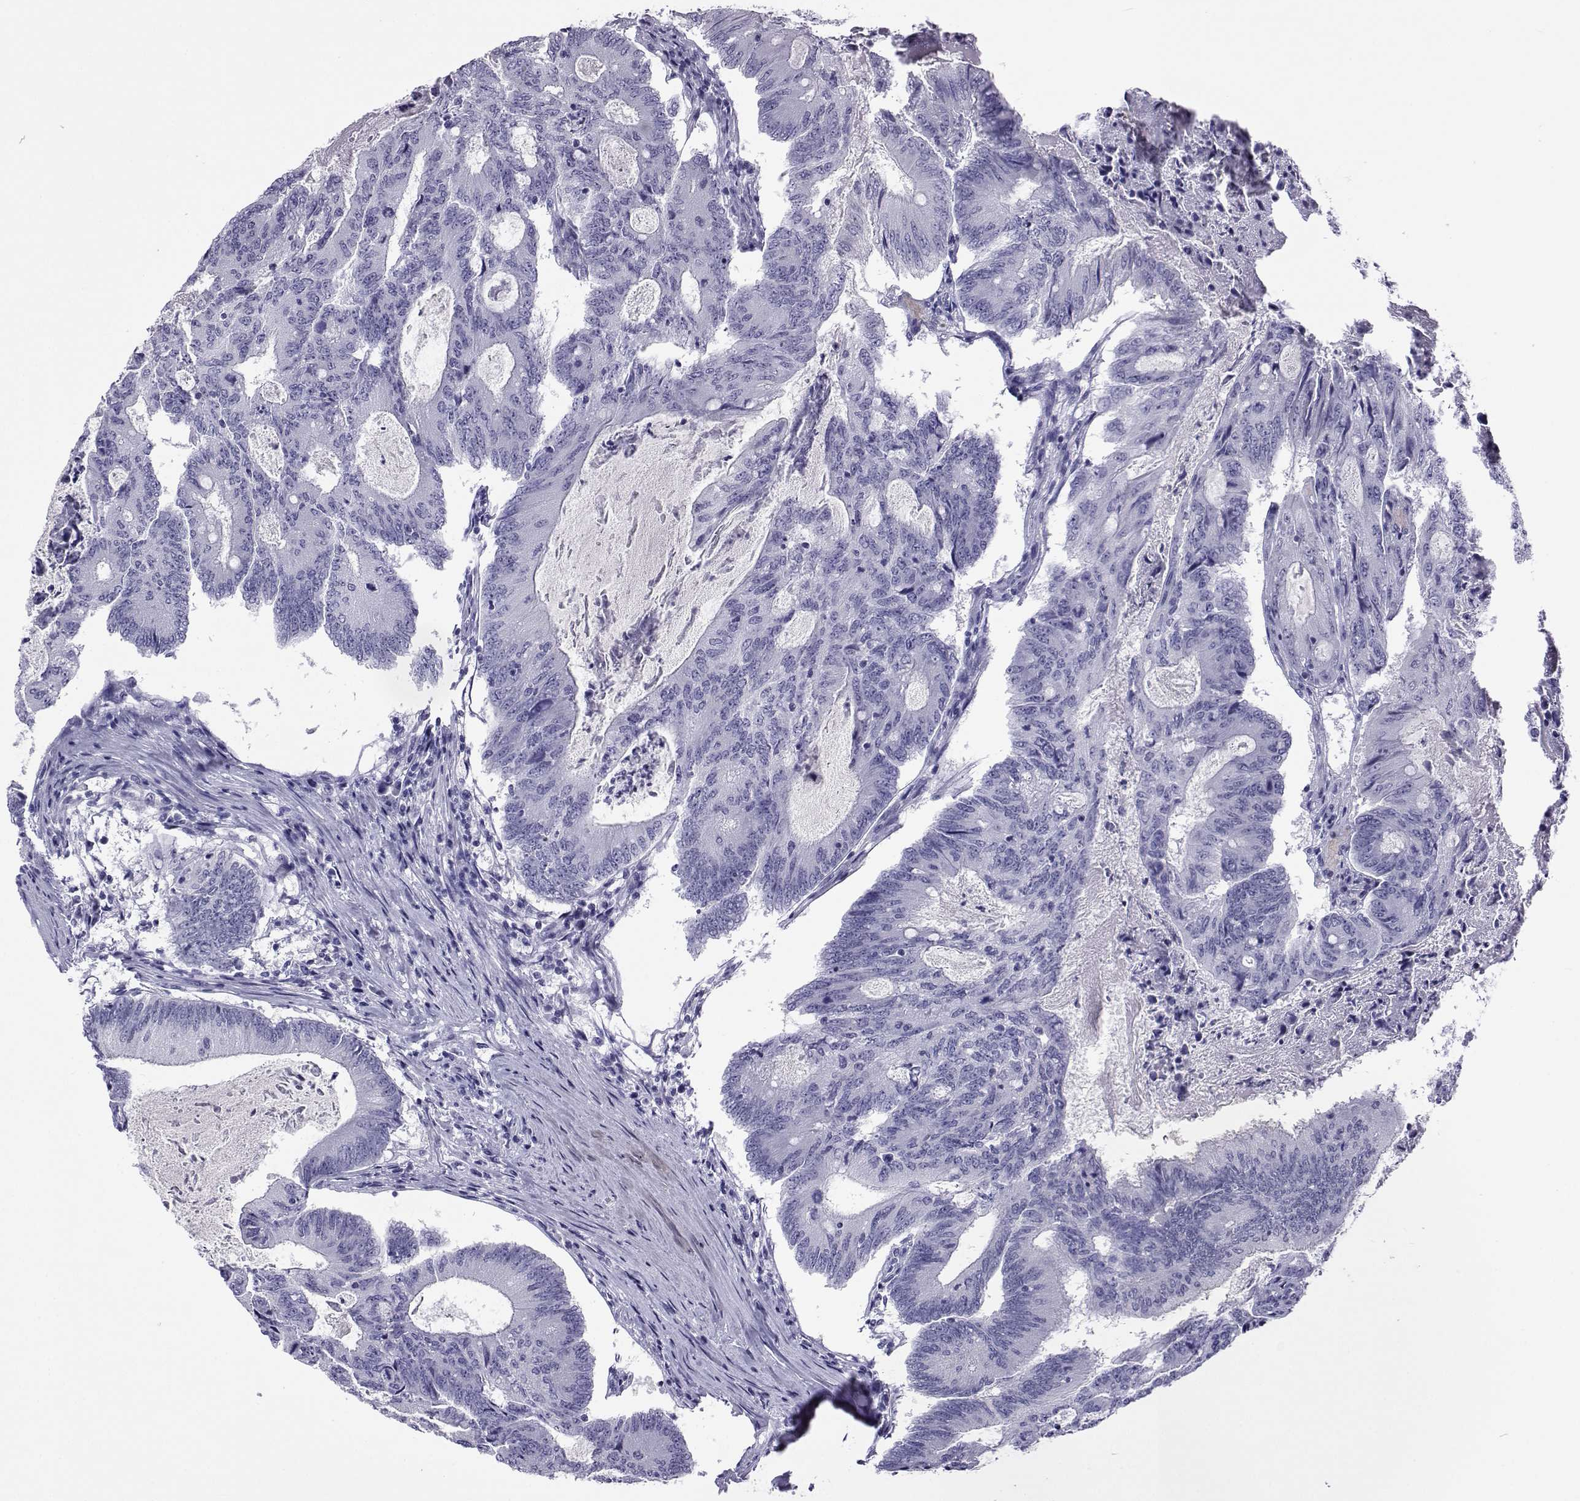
{"staining": {"intensity": "negative", "quantity": "none", "location": "none"}, "tissue": "colorectal cancer", "cell_type": "Tumor cells", "image_type": "cancer", "snomed": [{"axis": "morphology", "description": "Adenocarcinoma, NOS"}, {"axis": "topography", "description": "Colon"}], "caption": "This is an IHC histopathology image of colorectal adenocarcinoma. There is no positivity in tumor cells.", "gene": "ACTL7A", "patient": {"sex": "female", "age": 70}}